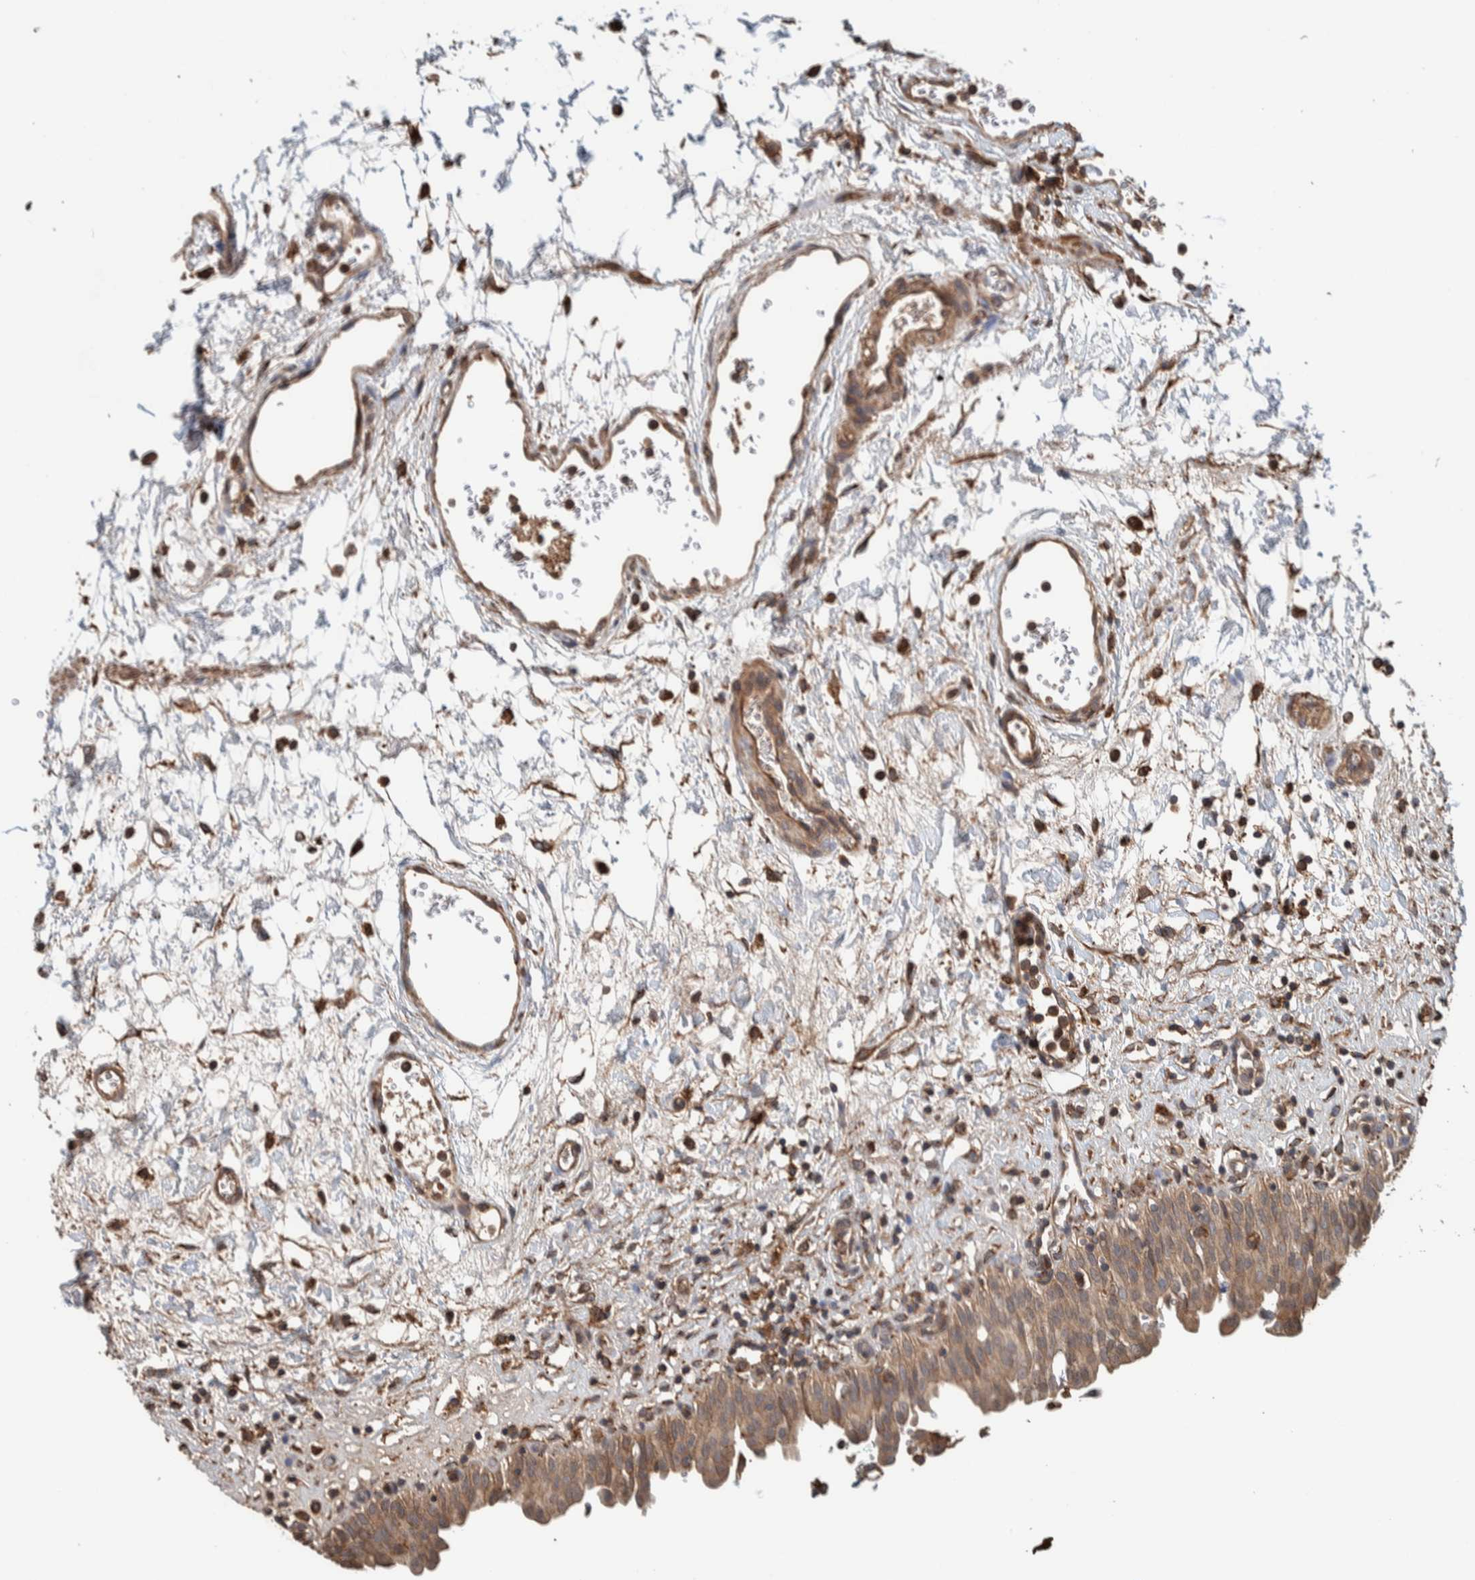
{"staining": {"intensity": "moderate", "quantity": ">75%", "location": "cytoplasmic/membranous"}, "tissue": "urinary bladder", "cell_type": "Urothelial cells", "image_type": "normal", "snomed": [{"axis": "morphology", "description": "Urothelial carcinoma, High grade"}, {"axis": "topography", "description": "Urinary bladder"}], "caption": "Moderate cytoplasmic/membranous protein positivity is appreciated in about >75% of urothelial cells in urinary bladder.", "gene": "PLA2G3", "patient": {"sex": "male", "age": 46}}